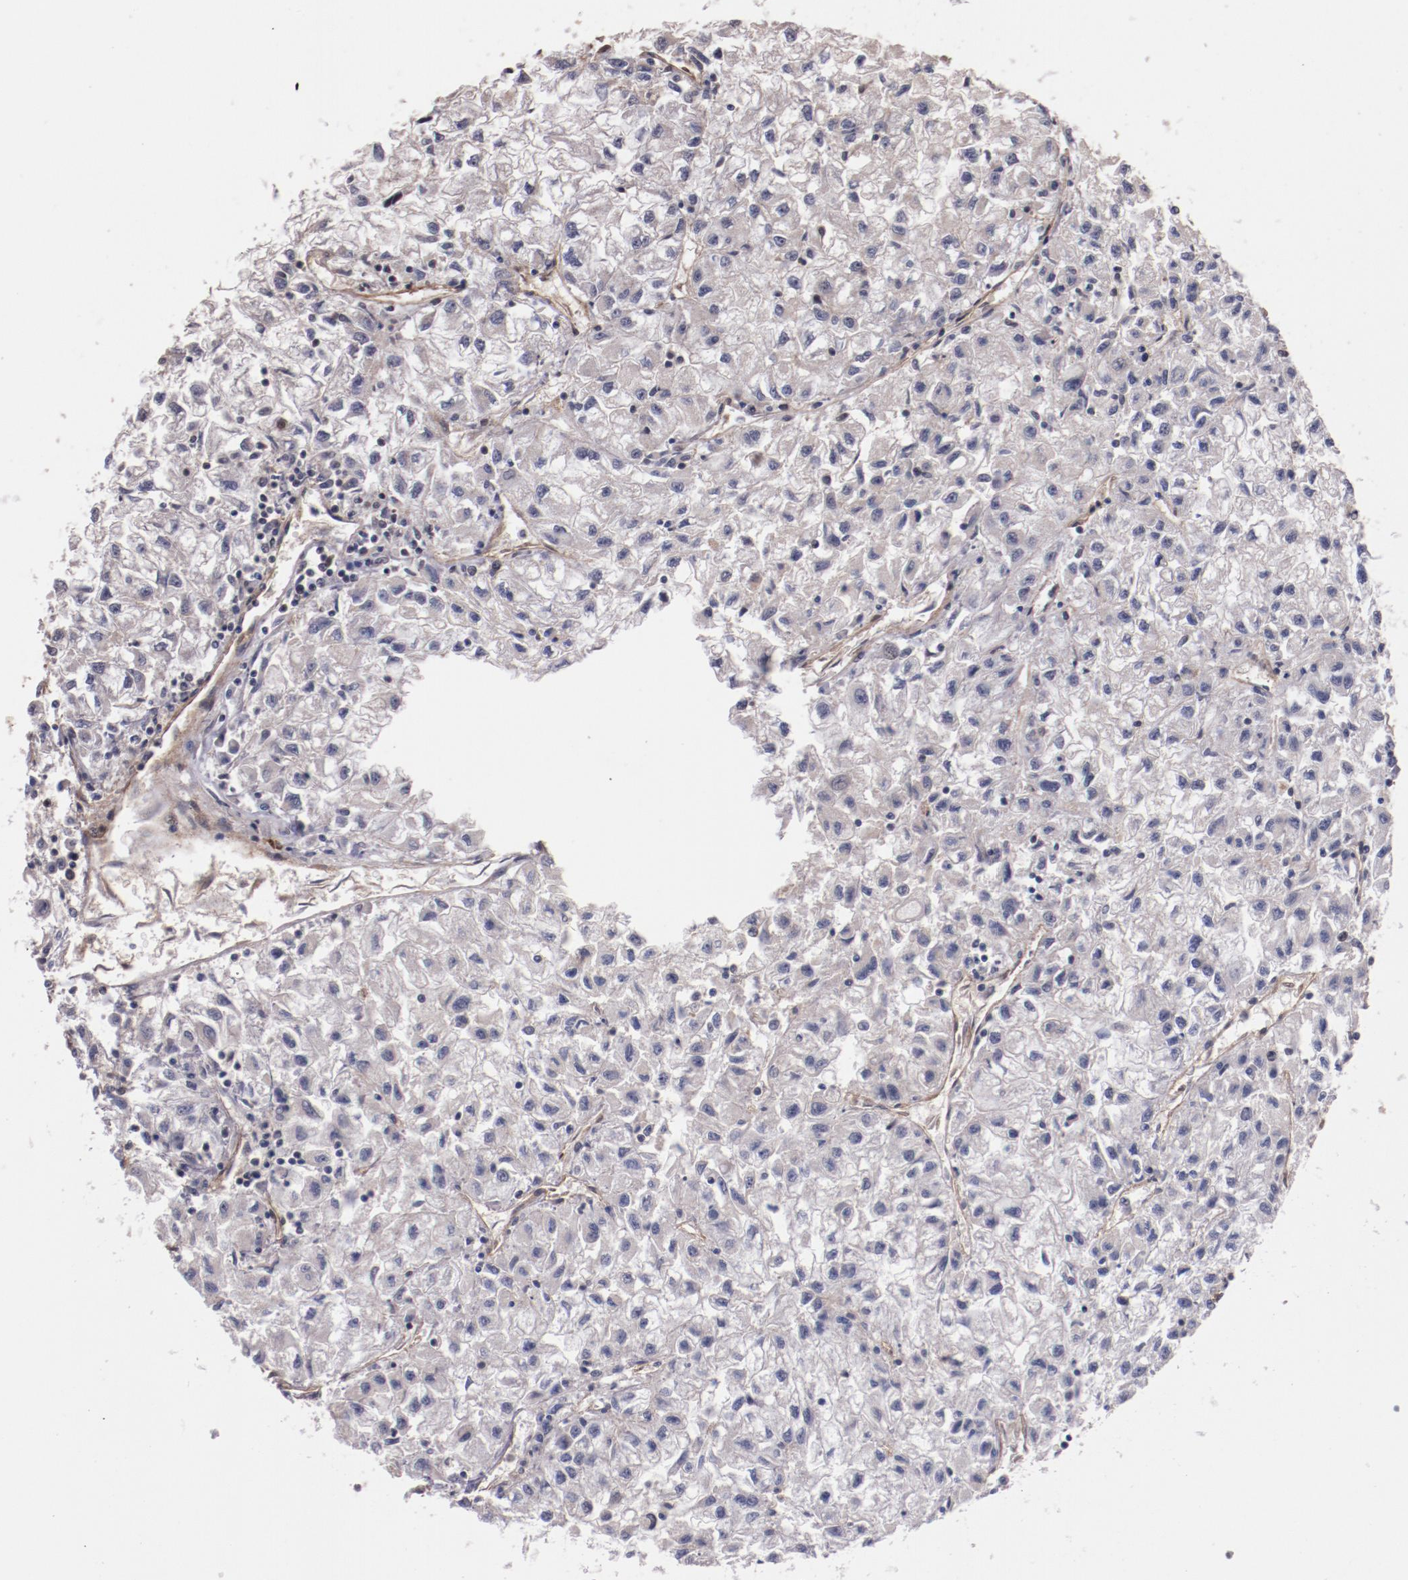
{"staining": {"intensity": "negative", "quantity": "none", "location": "none"}, "tissue": "renal cancer", "cell_type": "Tumor cells", "image_type": "cancer", "snomed": [{"axis": "morphology", "description": "Adenocarcinoma, NOS"}, {"axis": "topography", "description": "Kidney"}], "caption": "The micrograph displays no staining of tumor cells in adenocarcinoma (renal).", "gene": "STAG2", "patient": {"sex": "male", "age": 59}}